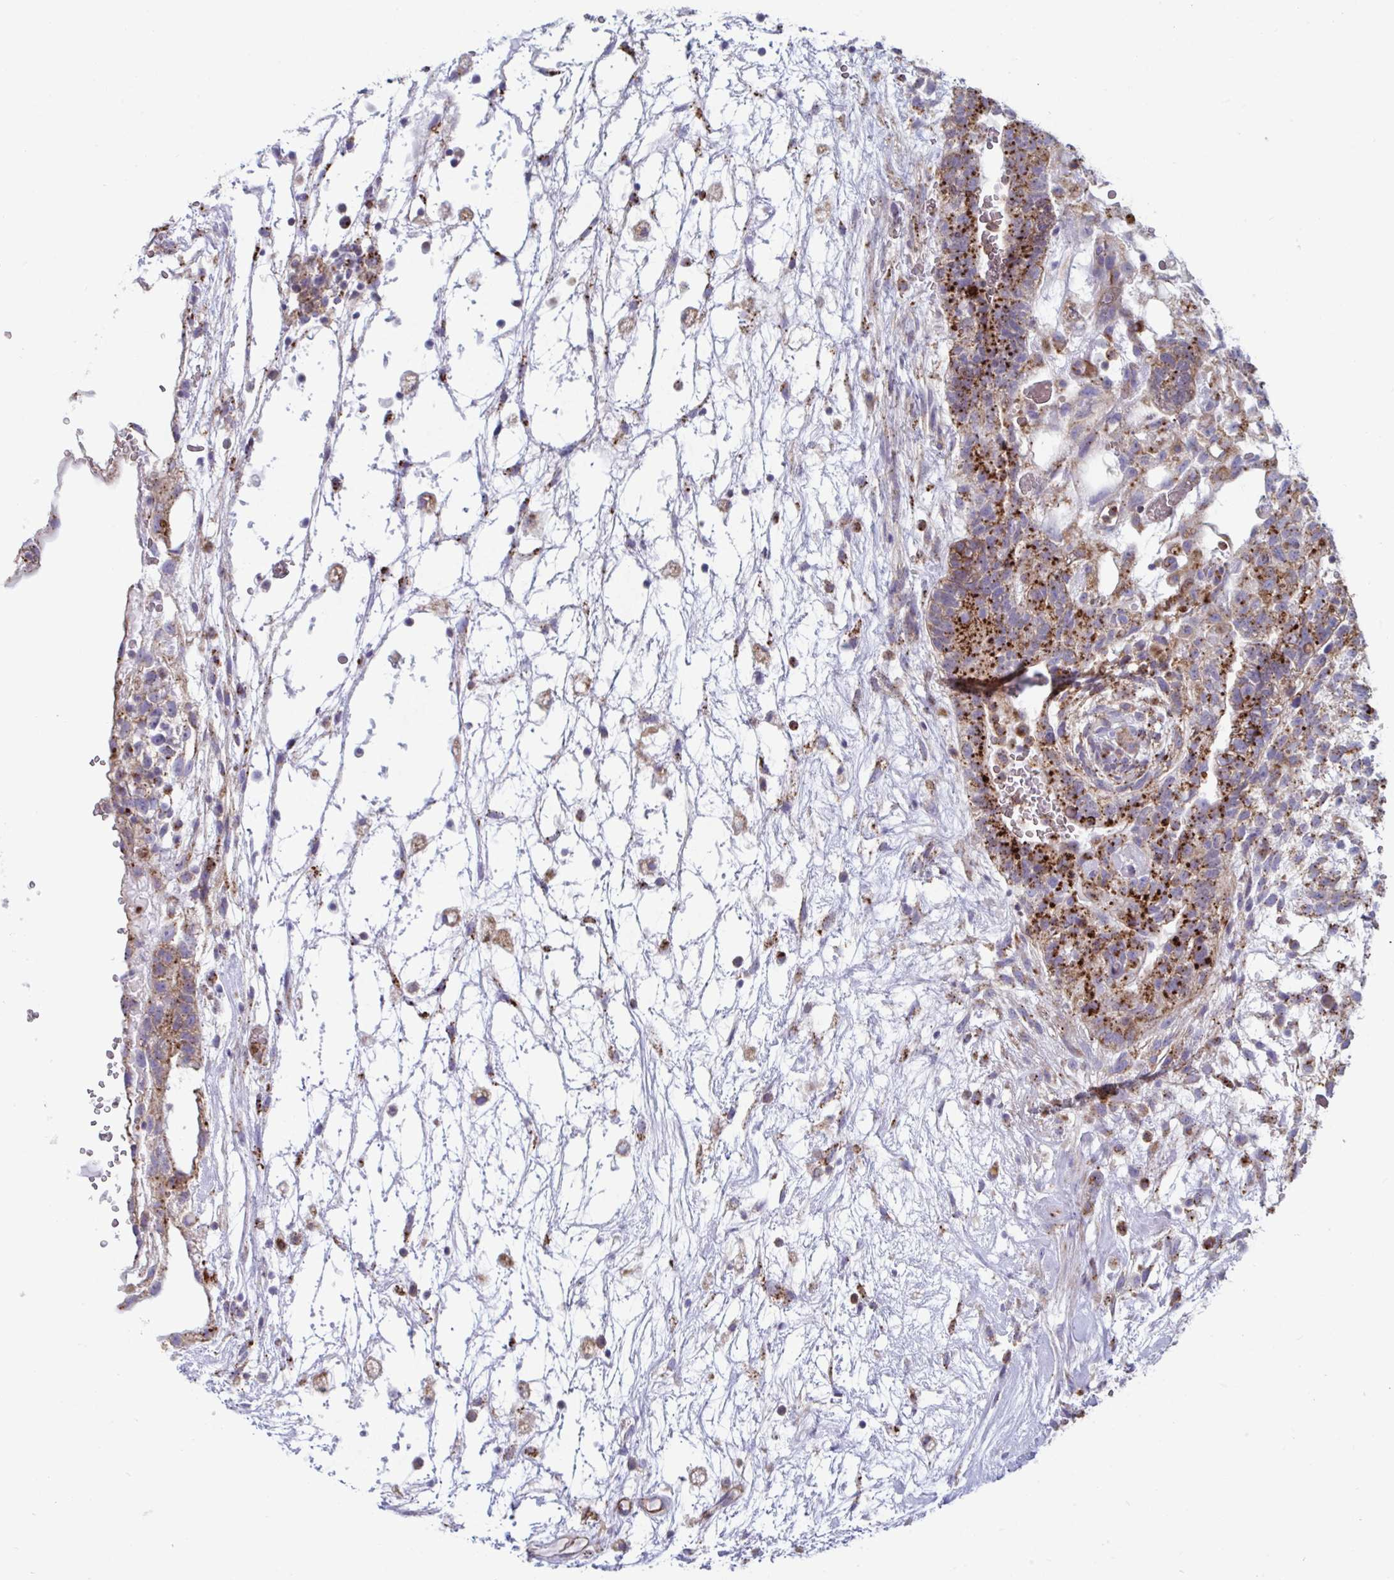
{"staining": {"intensity": "strong", "quantity": ">75%", "location": "cytoplasmic/membranous"}, "tissue": "testis cancer", "cell_type": "Tumor cells", "image_type": "cancer", "snomed": [{"axis": "morphology", "description": "Normal tissue, NOS"}, {"axis": "morphology", "description": "Carcinoma, Embryonal, NOS"}, {"axis": "topography", "description": "Testis"}], "caption": "Embryonal carcinoma (testis) tissue exhibits strong cytoplasmic/membranous positivity in approximately >75% of tumor cells", "gene": "SLC9A6", "patient": {"sex": "male", "age": 32}}